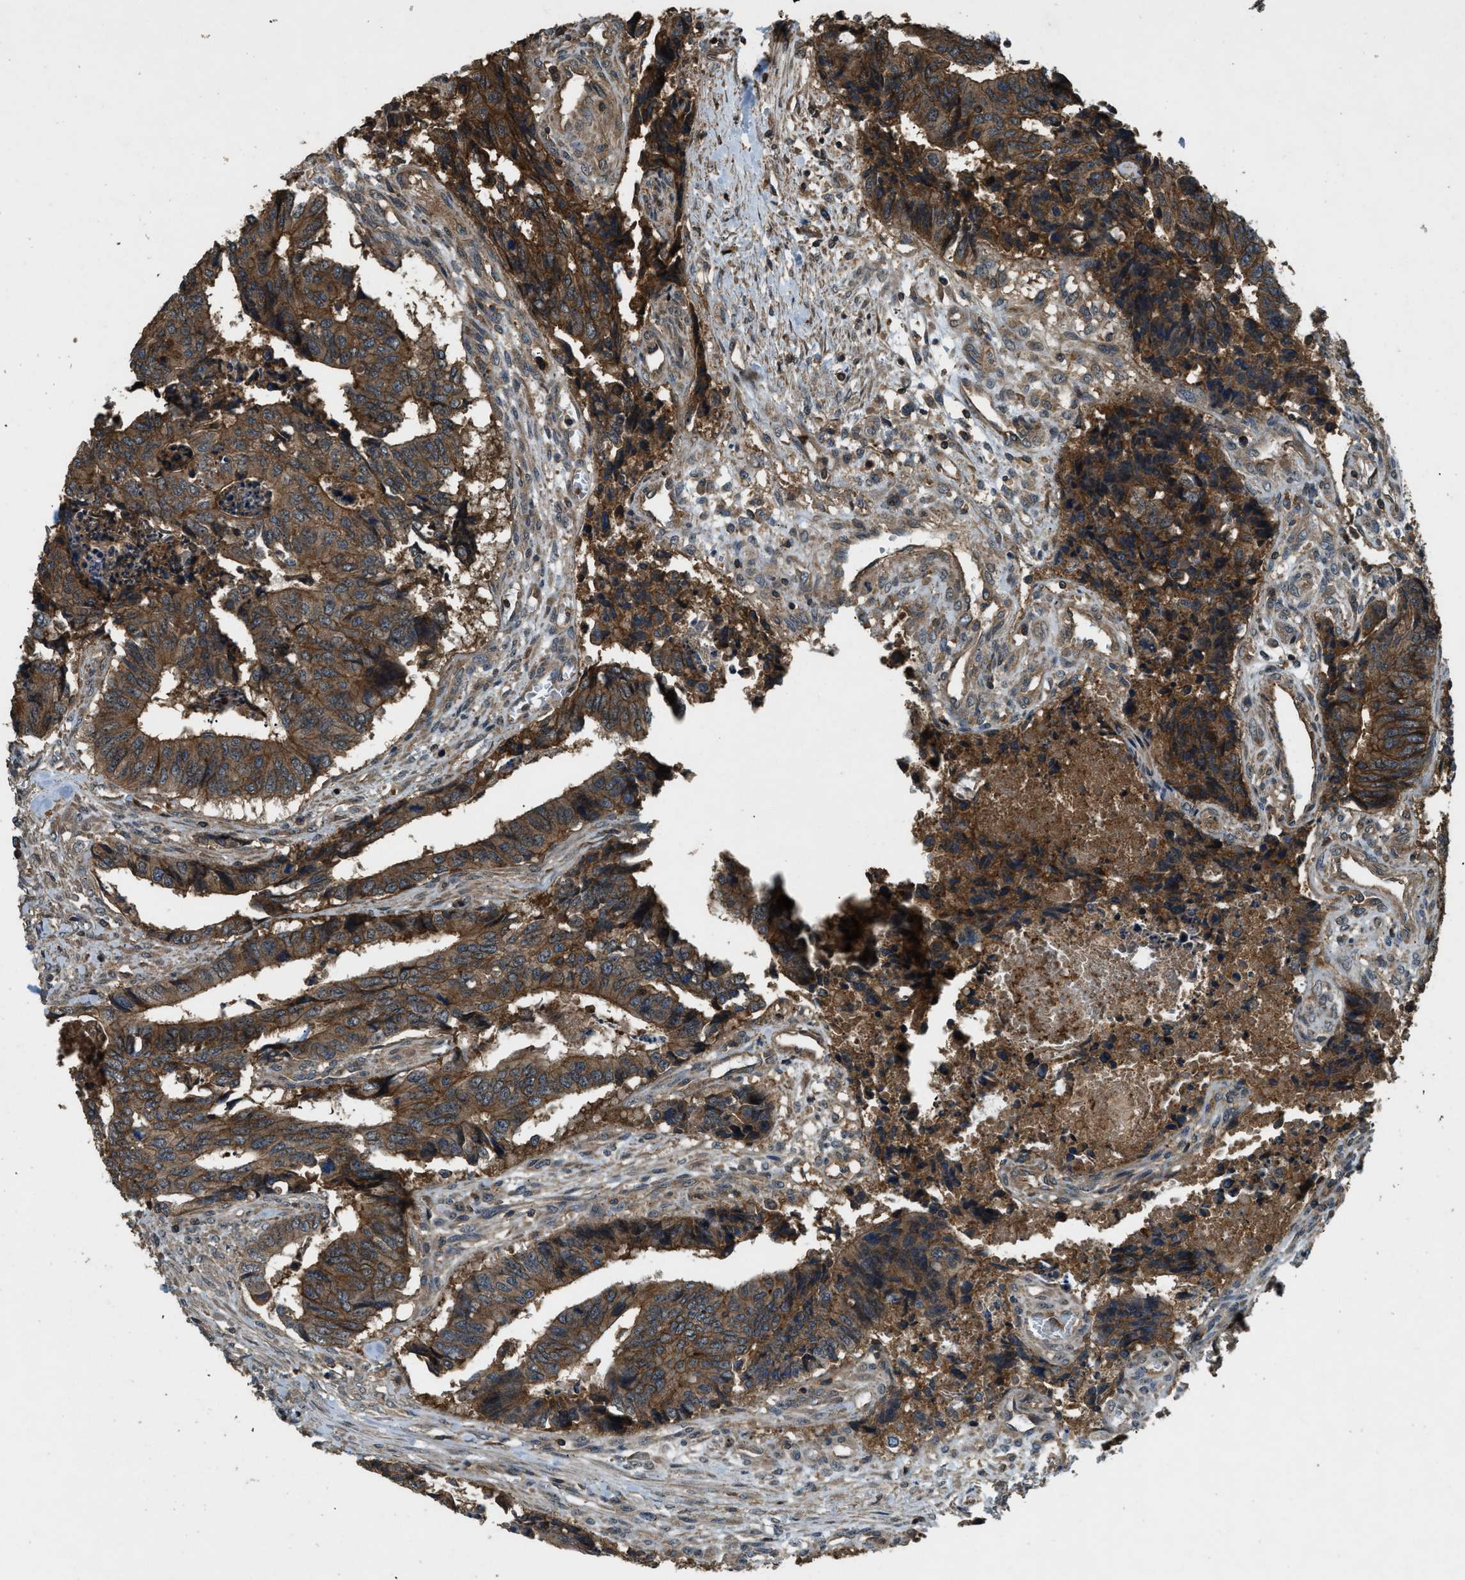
{"staining": {"intensity": "strong", "quantity": ">75%", "location": "cytoplasmic/membranous"}, "tissue": "colorectal cancer", "cell_type": "Tumor cells", "image_type": "cancer", "snomed": [{"axis": "morphology", "description": "Adenocarcinoma, NOS"}, {"axis": "topography", "description": "Rectum"}], "caption": "This image shows immunohistochemistry (IHC) staining of human adenocarcinoma (colorectal), with high strong cytoplasmic/membranous staining in approximately >75% of tumor cells.", "gene": "ATP8B1", "patient": {"sex": "male", "age": 84}}